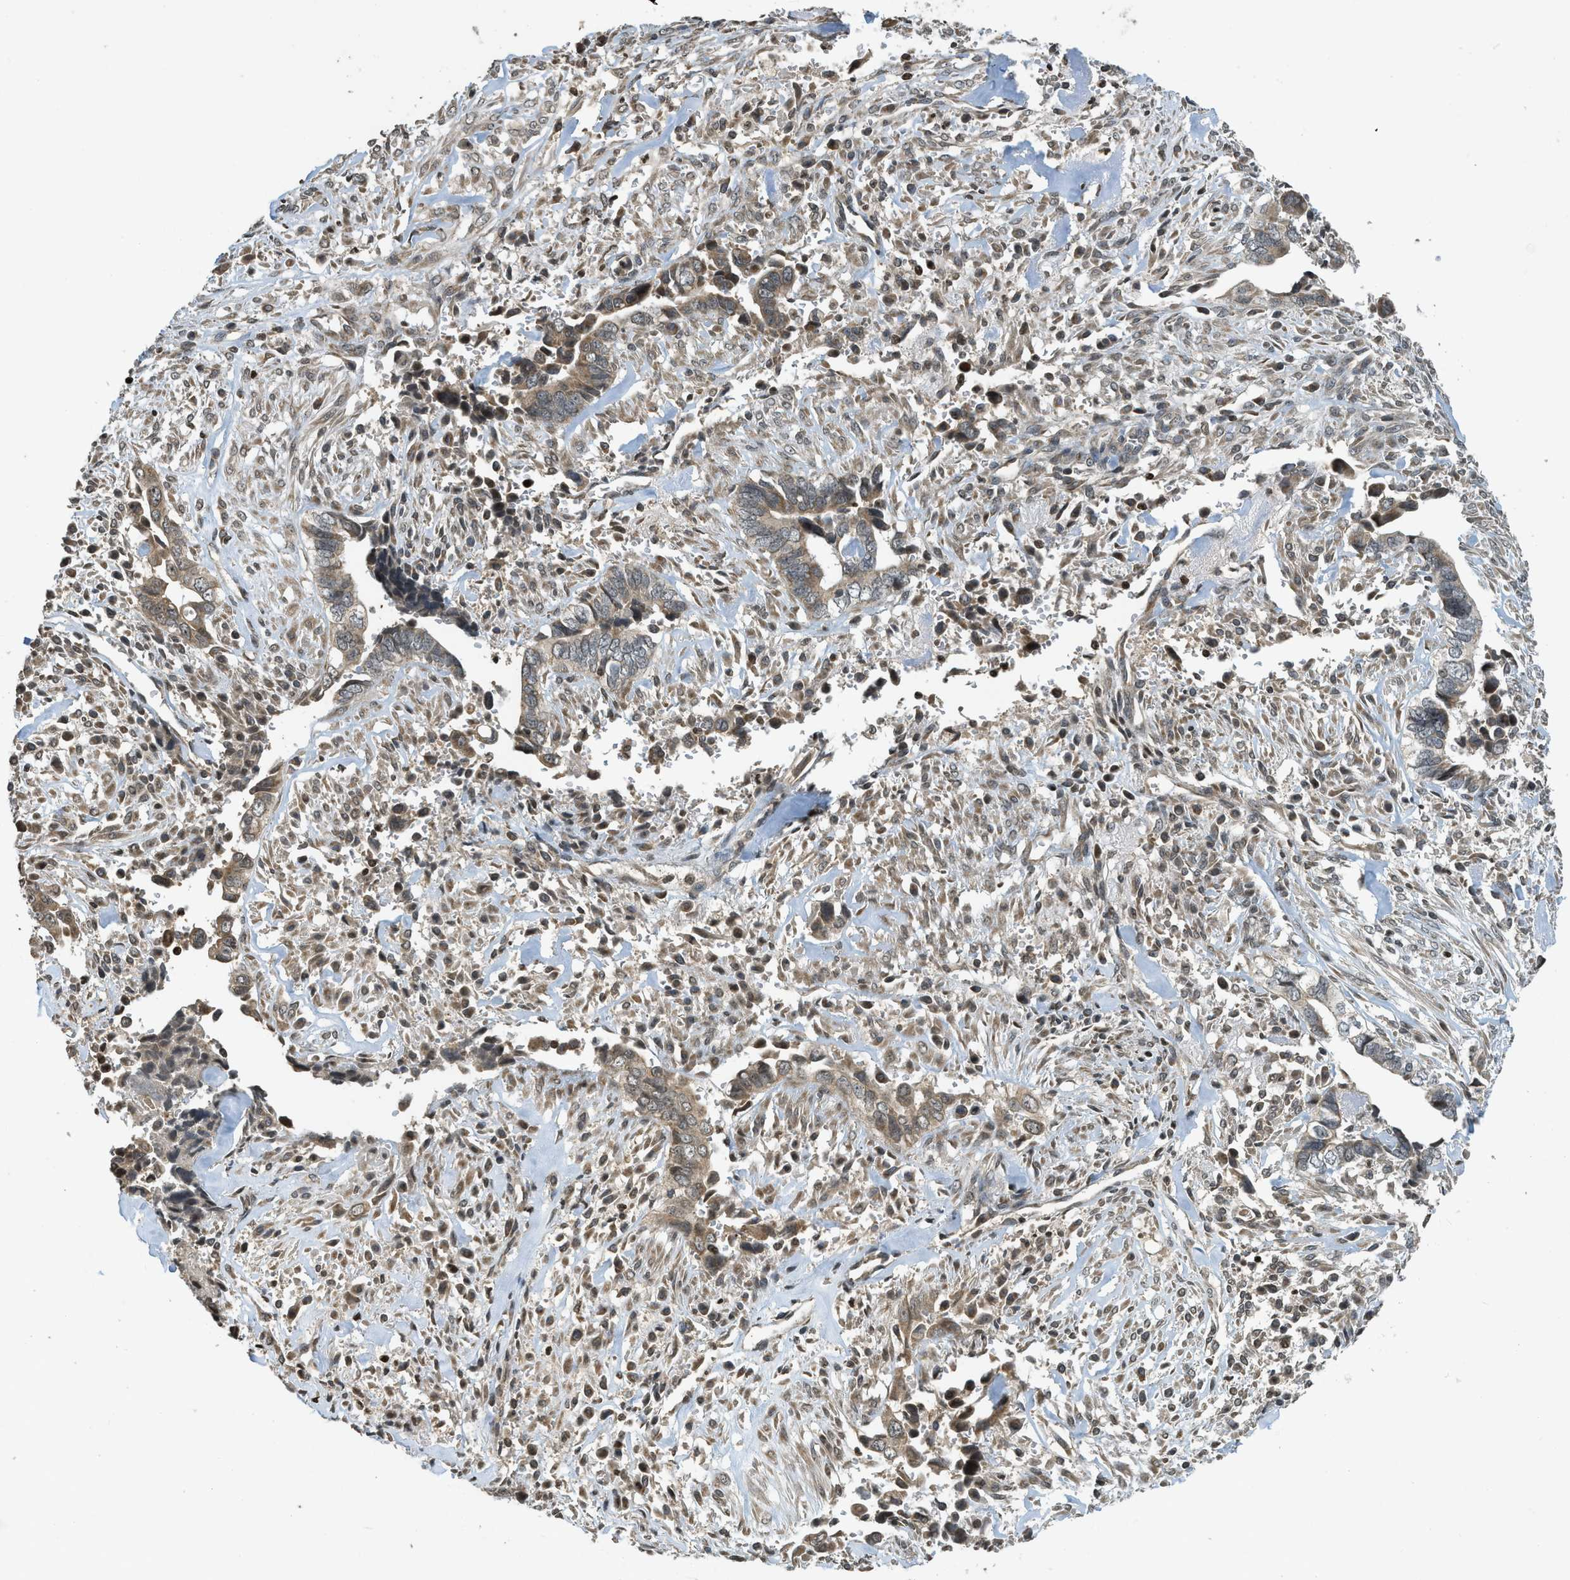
{"staining": {"intensity": "moderate", "quantity": ">75%", "location": "cytoplasmic/membranous"}, "tissue": "liver cancer", "cell_type": "Tumor cells", "image_type": "cancer", "snomed": [{"axis": "morphology", "description": "Cholangiocarcinoma"}, {"axis": "topography", "description": "Liver"}], "caption": "A medium amount of moderate cytoplasmic/membranous staining is present in about >75% of tumor cells in liver cancer tissue. (Stains: DAB in brown, nuclei in blue, Microscopy: brightfield microscopy at high magnification).", "gene": "SIAH1", "patient": {"sex": "female", "age": 79}}